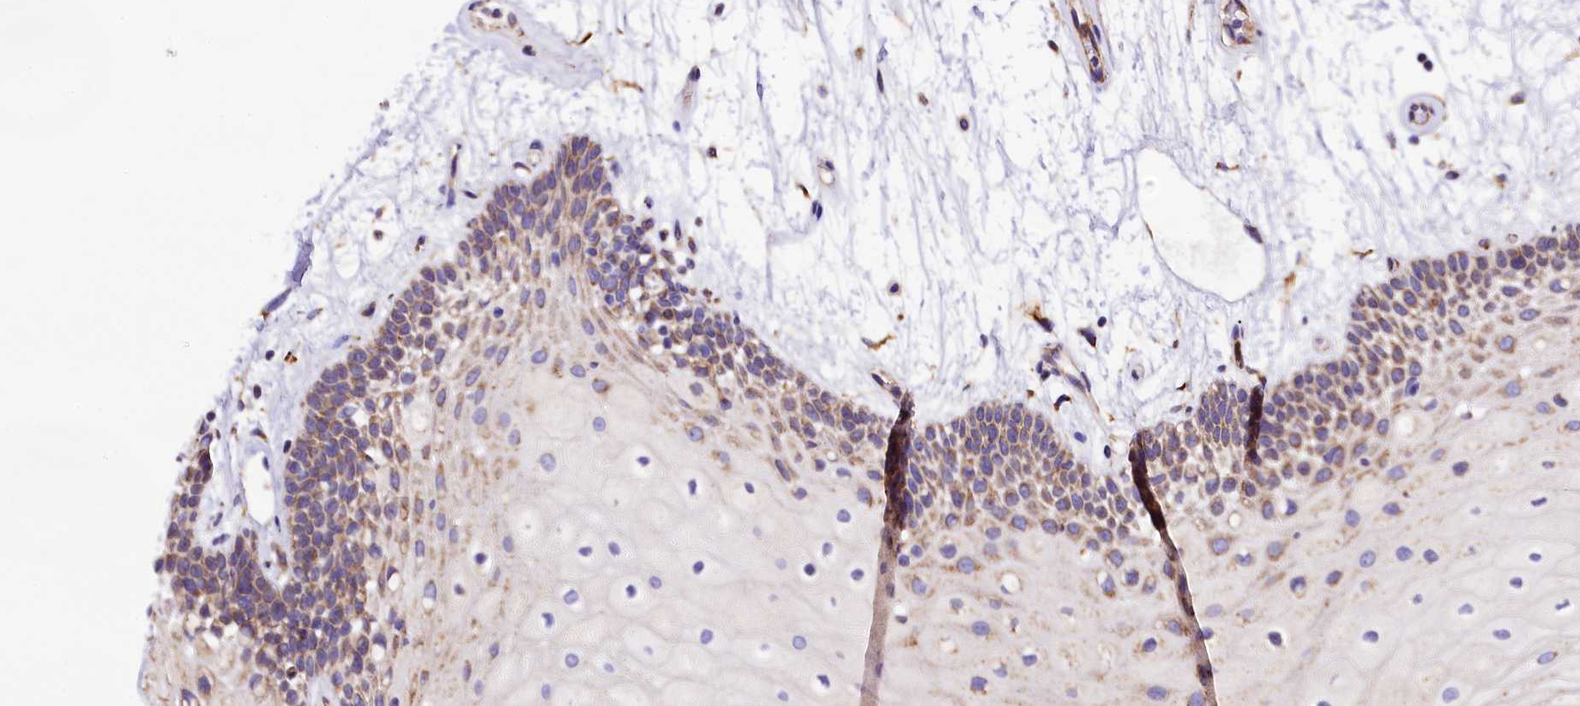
{"staining": {"intensity": "moderate", "quantity": "<25%", "location": "cytoplasmic/membranous"}, "tissue": "oral mucosa", "cell_type": "Squamous epithelial cells", "image_type": "normal", "snomed": [{"axis": "morphology", "description": "Normal tissue, NOS"}, {"axis": "topography", "description": "Oral tissue"}], "caption": "IHC (DAB) staining of benign human oral mucosa demonstrates moderate cytoplasmic/membranous protein expression in approximately <25% of squamous epithelial cells.", "gene": "CAPS2", "patient": {"sex": "female", "age": 80}}